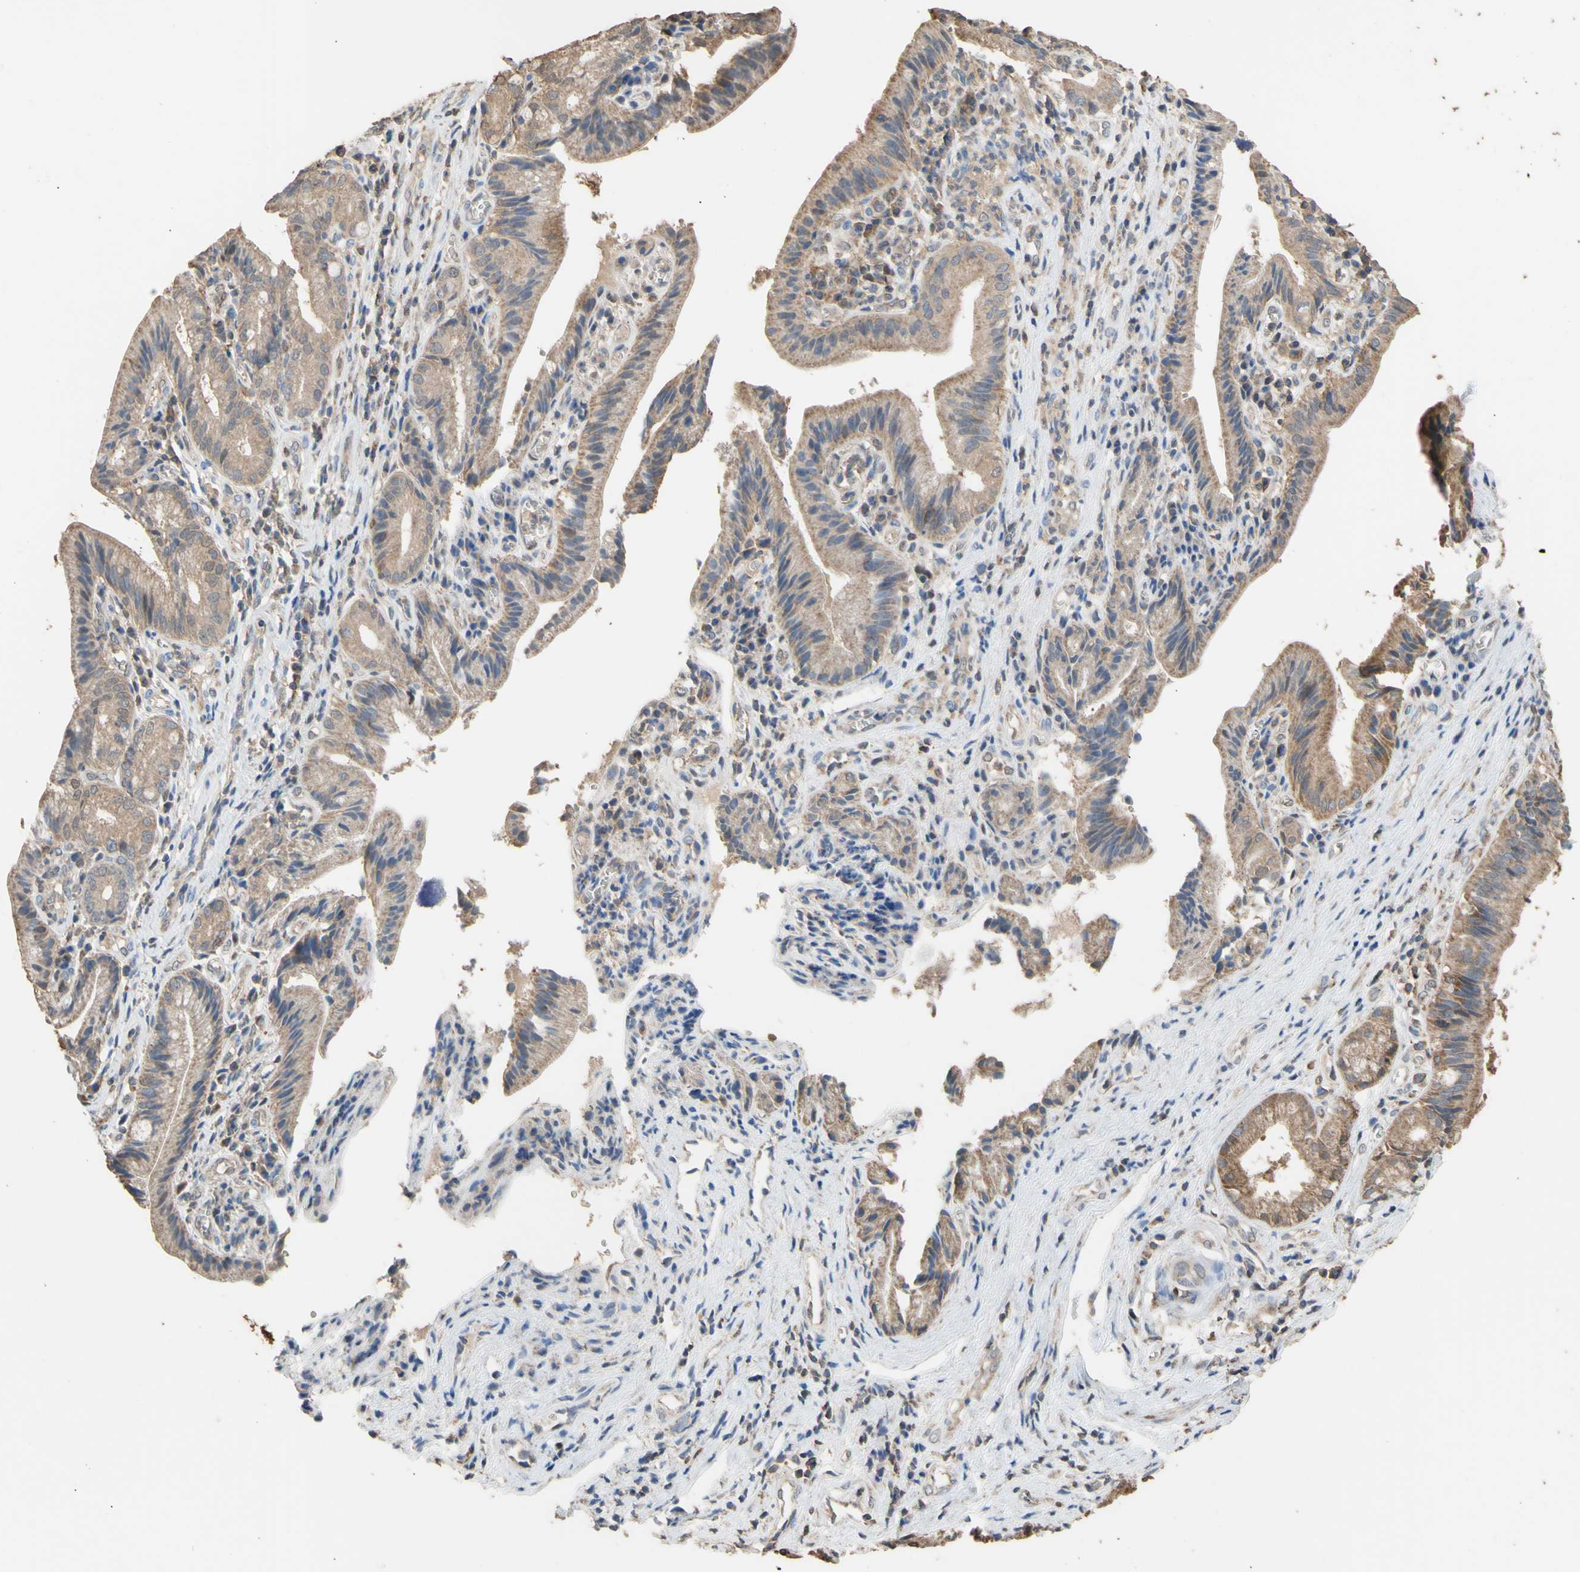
{"staining": {"intensity": "weak", "quantity": ">75%", "location": "cytoplasmic/membranous"}, "tissue": "pancreatic cancer", "cell_type": "Tumor cells", "image_type": "cancer", "snomed": [{"axis": "morphology", "description": "Adenocarcinoma, NOS"}, {"axis": "topography", "description": "Pancreas"}], "caption": "Weak cytoplasmic/membranous expression for a protein is appreciated in approximately >75% of tumor cells of pancreatic cancer using immunohistochemistry.", "gene": "ALDH9A1", "patient": {"sex": "female", "age": 75}}